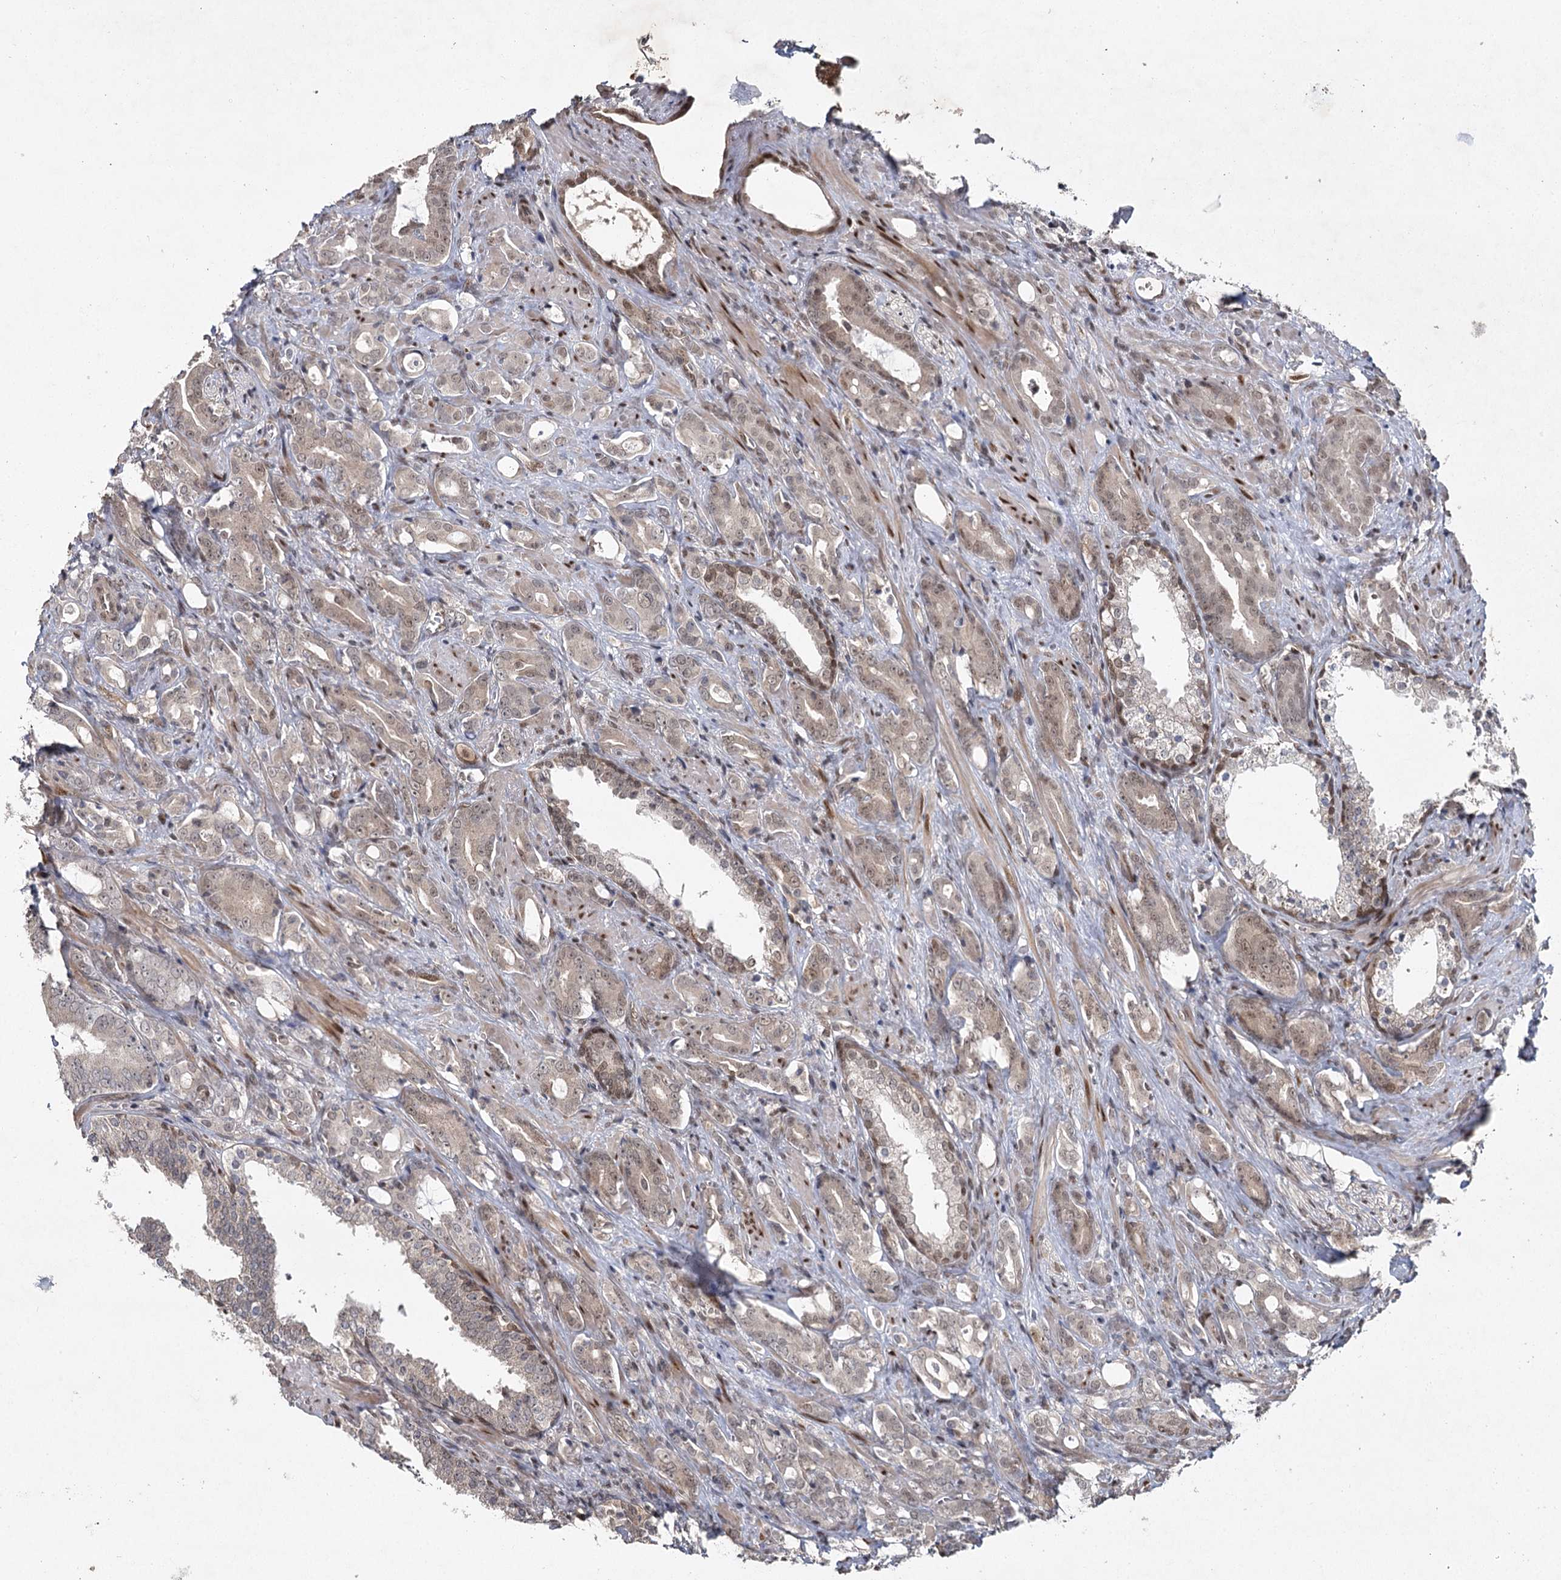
{"staining": {"intensity": "weak", "quantity": "25%-75%", "location": "nuclear"}, "tissue": "prostate cancer", "cell_type": "Tumor cells", "image_type": "cancer", "snomed": [{"axis": "morphology", "description": "Adenocarcinoma, High grade"}, {"axis": "topography", "description": "Prostate"}], "caption": "Protein expression analysis of human adenocarcinoma (high-grade) (prostate) reveals weak nuclear staining in about 25%-75% of tumor cells.", "gene": "DCUN1D4", "patient": {"sex": "male", "age": 72}}